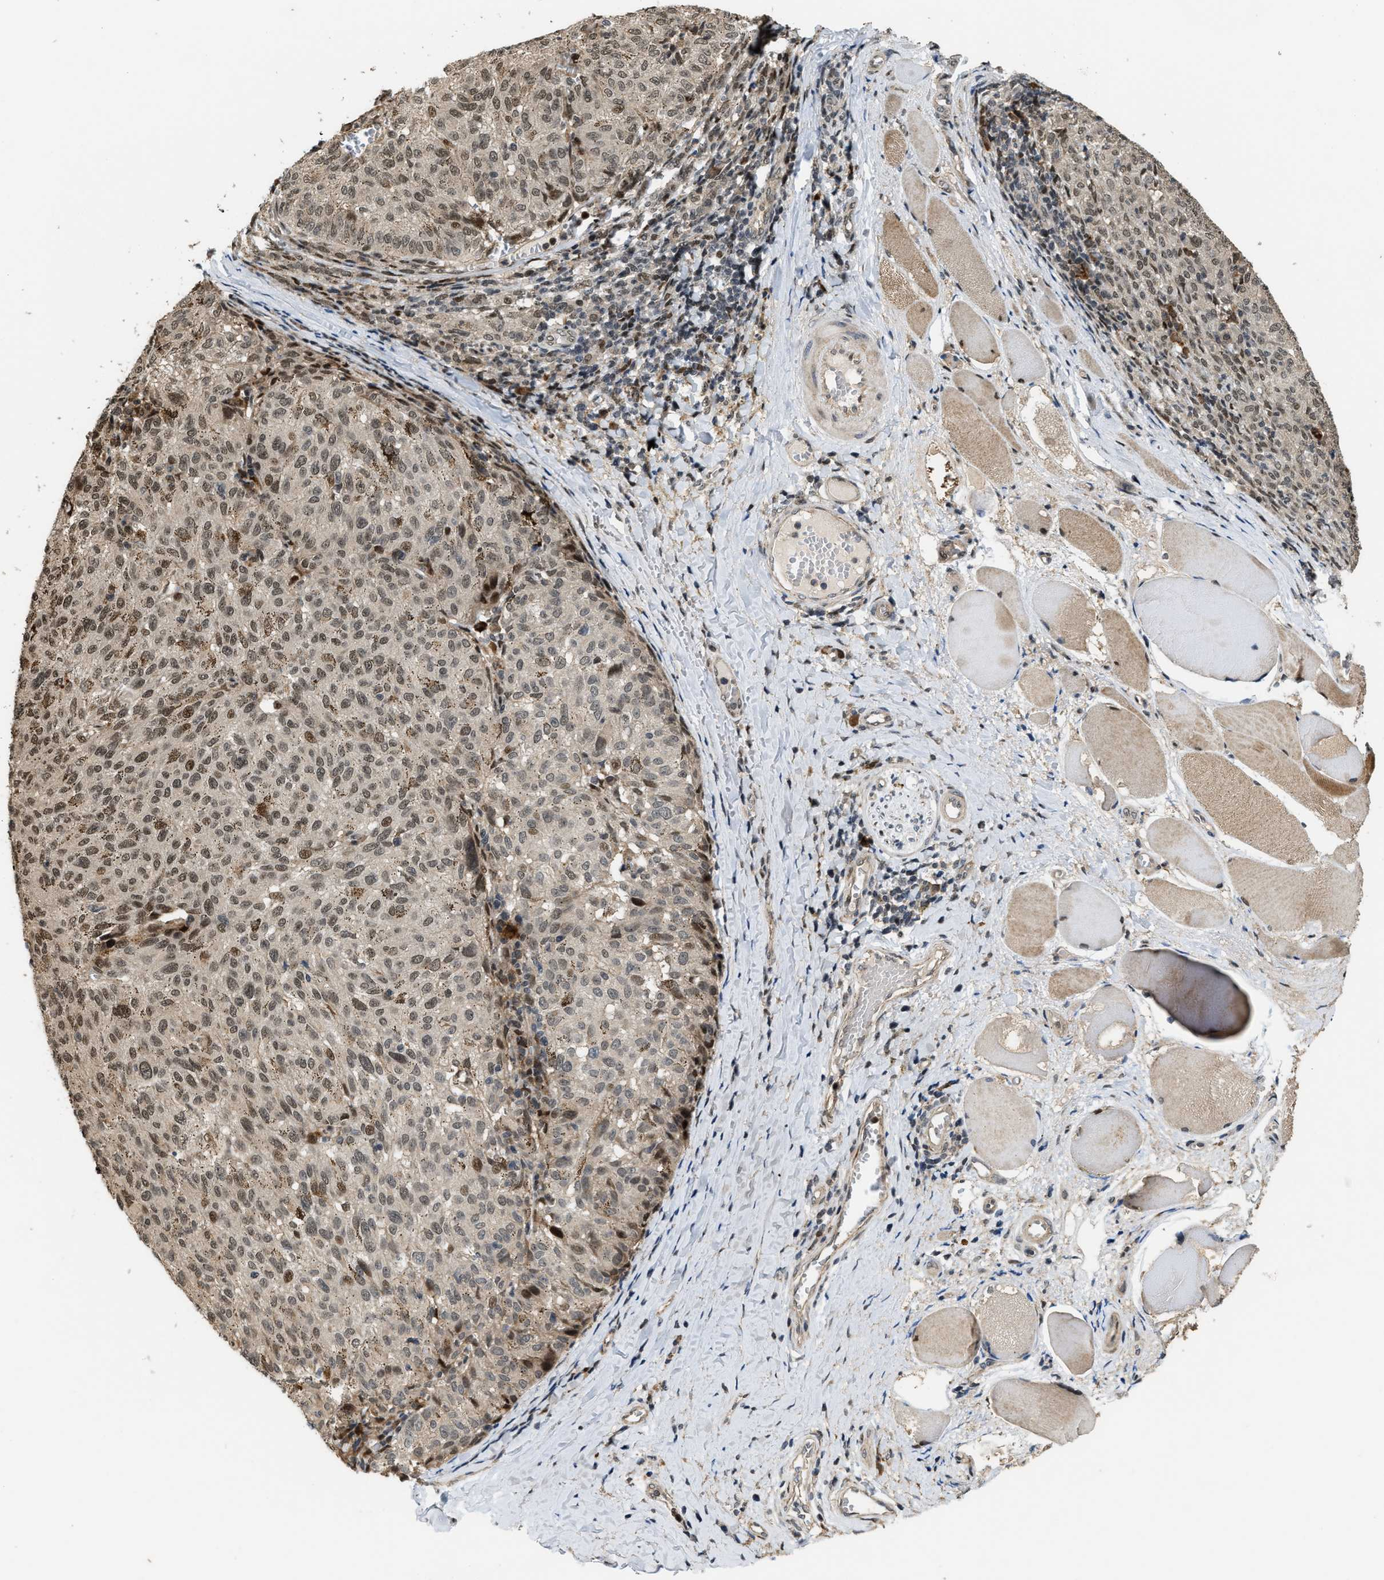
{"staining": {"intensity": "moderate", "quantity": ">75%", "location": "nuclear"}, "tissue": "melanoma", "cell_type": "Tumor cells", "image_type": "cancer", "snomed": [{"axis": "morphology", "description": "Malignant melanoma, NOS"}, {"axis": "topography", "description": "Skin"}], "caption": "Protein expression analysis of melanoma displays moderate nuclear positivity in about >75% of tumor cells.", "gene": "SERTAD2", "patient": {"sex": "female", "age": 72}}